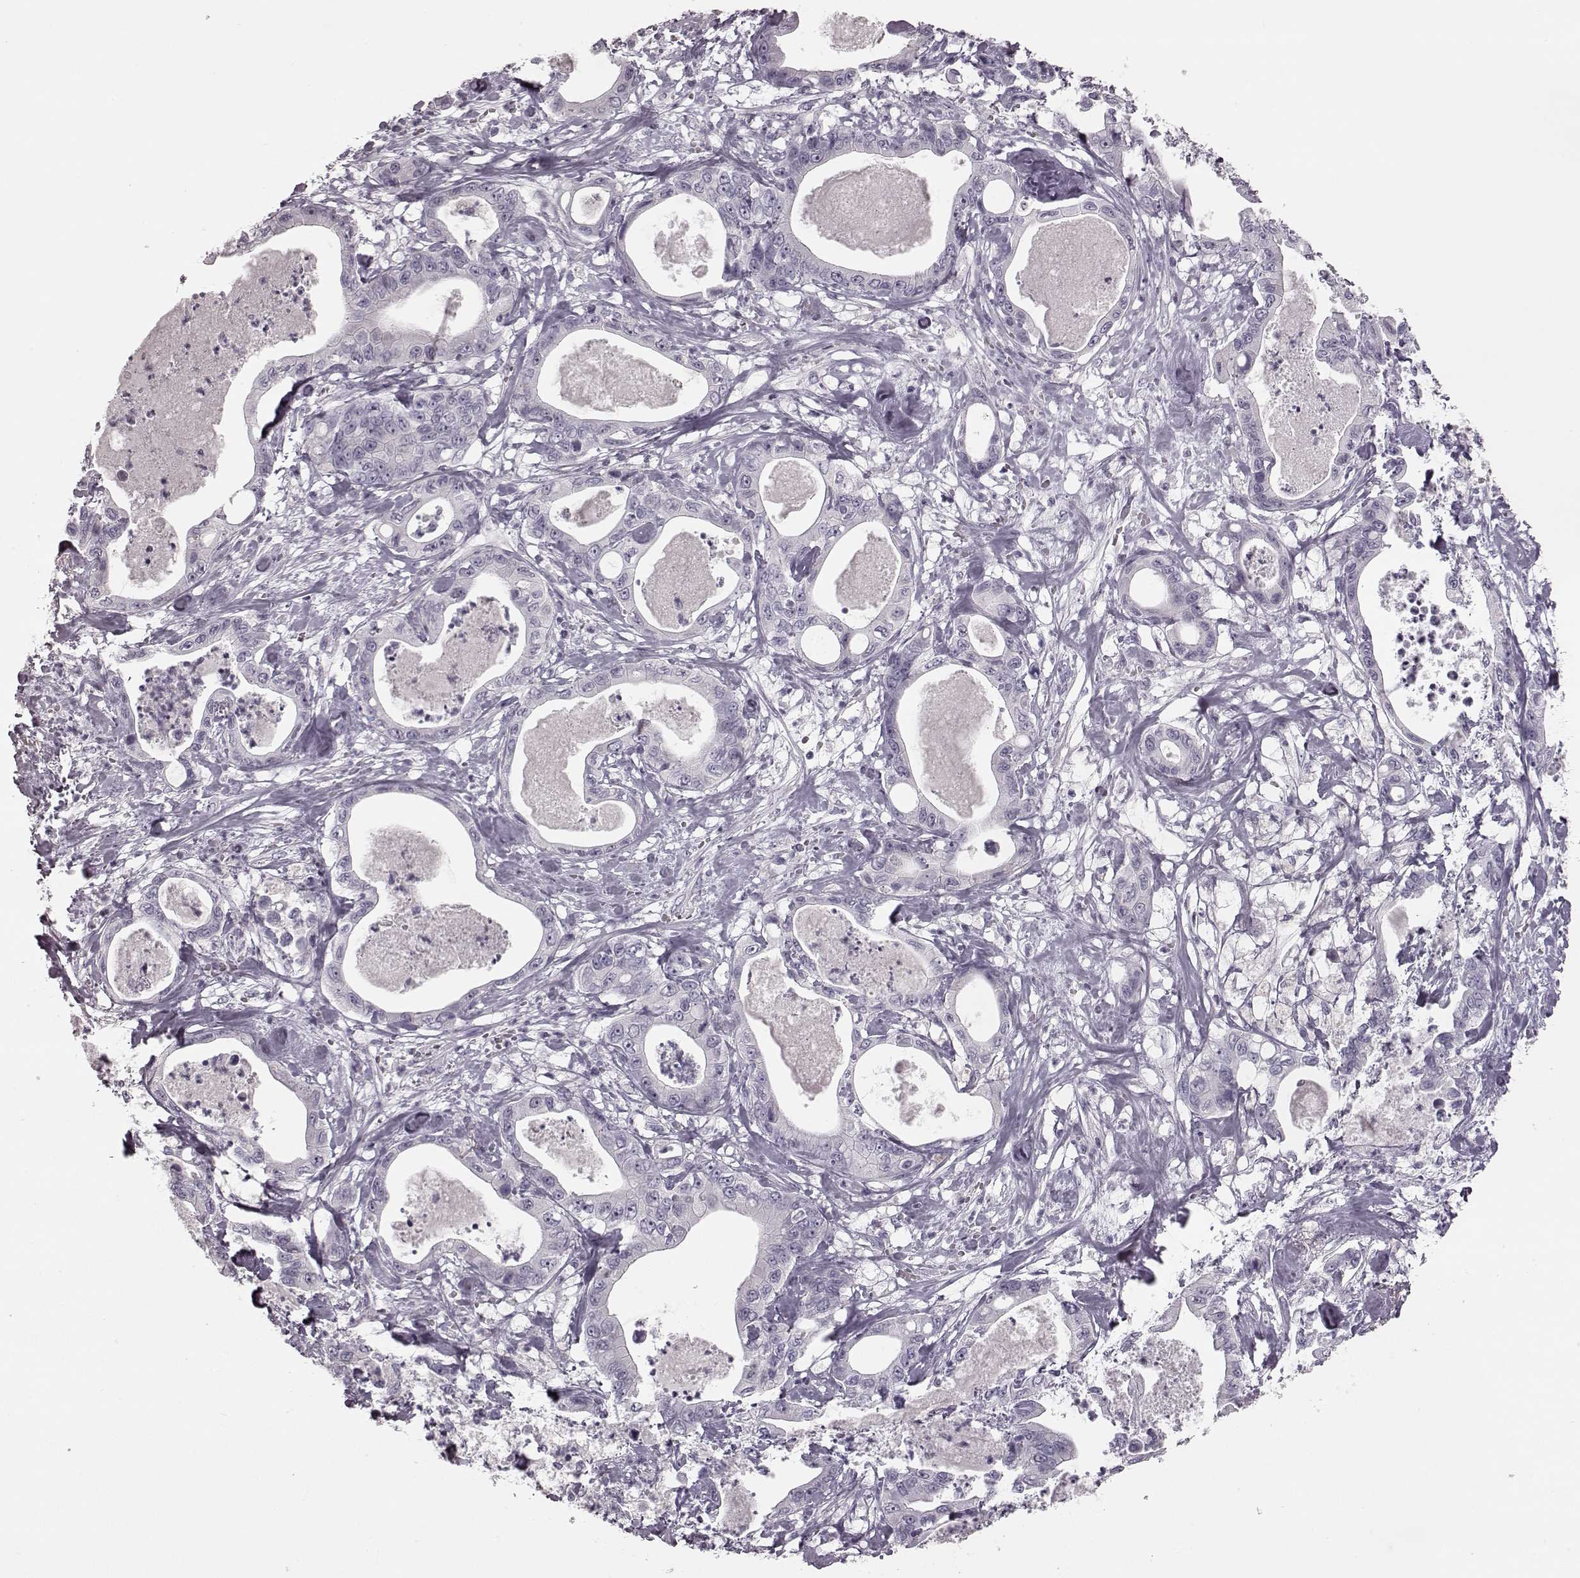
{"staining": {"intensity": "negative", "quantity": "none", "location": "none"}, "tissue": "pancreatic cancer", "cell_type": "Tumor cells", "image_type": "cancer", "snomed": [{"axis": "morphology", "description": "Adenocarcinoma, NOS"}, {"axis": "topography", "description": "Pancreas"}], "caption": "Immunohistochemistry histopathology image of pancreatic cancer stained for a protein (brown), which reveals no positivity in tumor cells.", "gene": "ZNF433", "patient": {"sex": "male", "age": 71}}